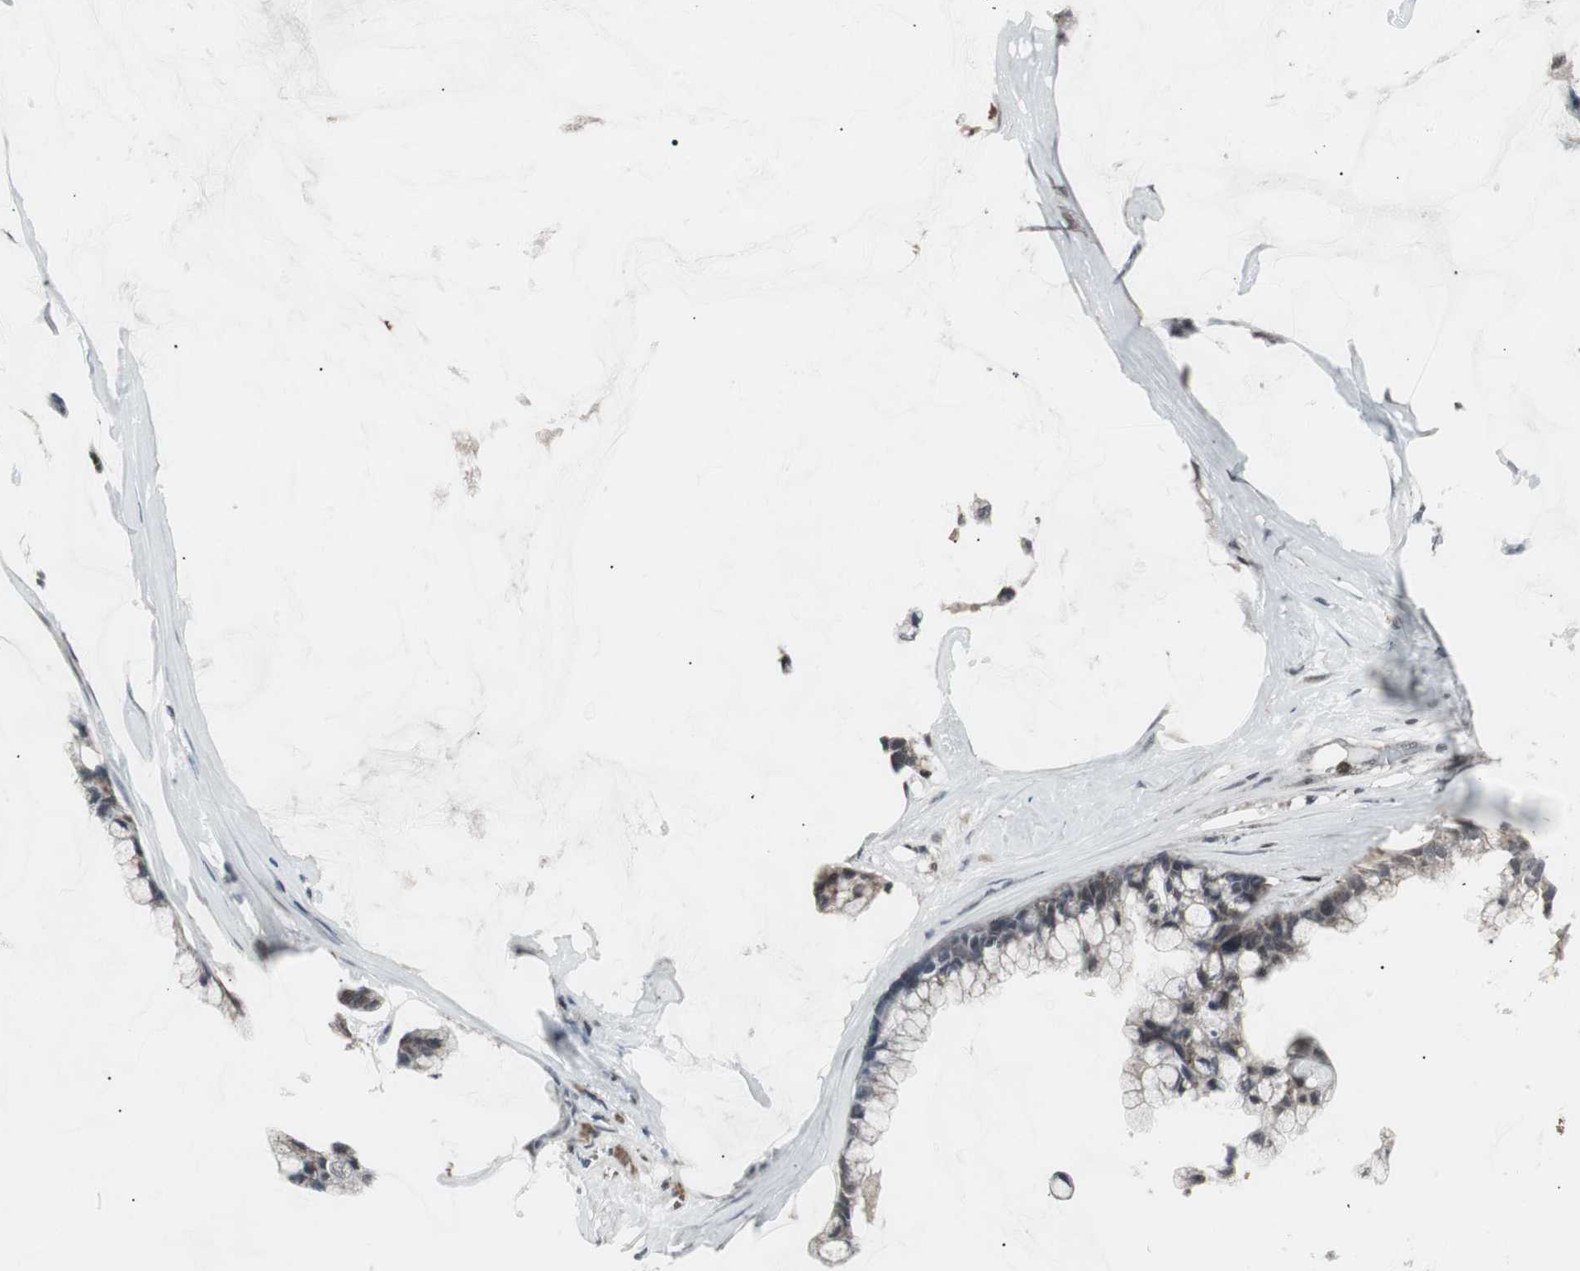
{"staining": {"intensity": "moderate", "quantity": "25%-75%", "location": "cytoplasmic/membranous,nuclear"}, "tissue": "ovarian cancer", "cell_type": "Tumor cells", "image_type": "cancer", "snomed": [{"axis": "morphology", "description": "Cystadenocarcinoma, mucinous, NOS"}, {"axis": "topography", "description": "Ovary"}], "caption": "Immunohistochemistry (IHC) of human ovarian cancer (mucinous cystadenocarcinoma) reveals medium levels of moderate cytoplasmic/membranous and nuclear positivity in about 25%-75% of tumor cells.", "gene": "RXRA", "patient": {"sex": "female", "age": 39}}